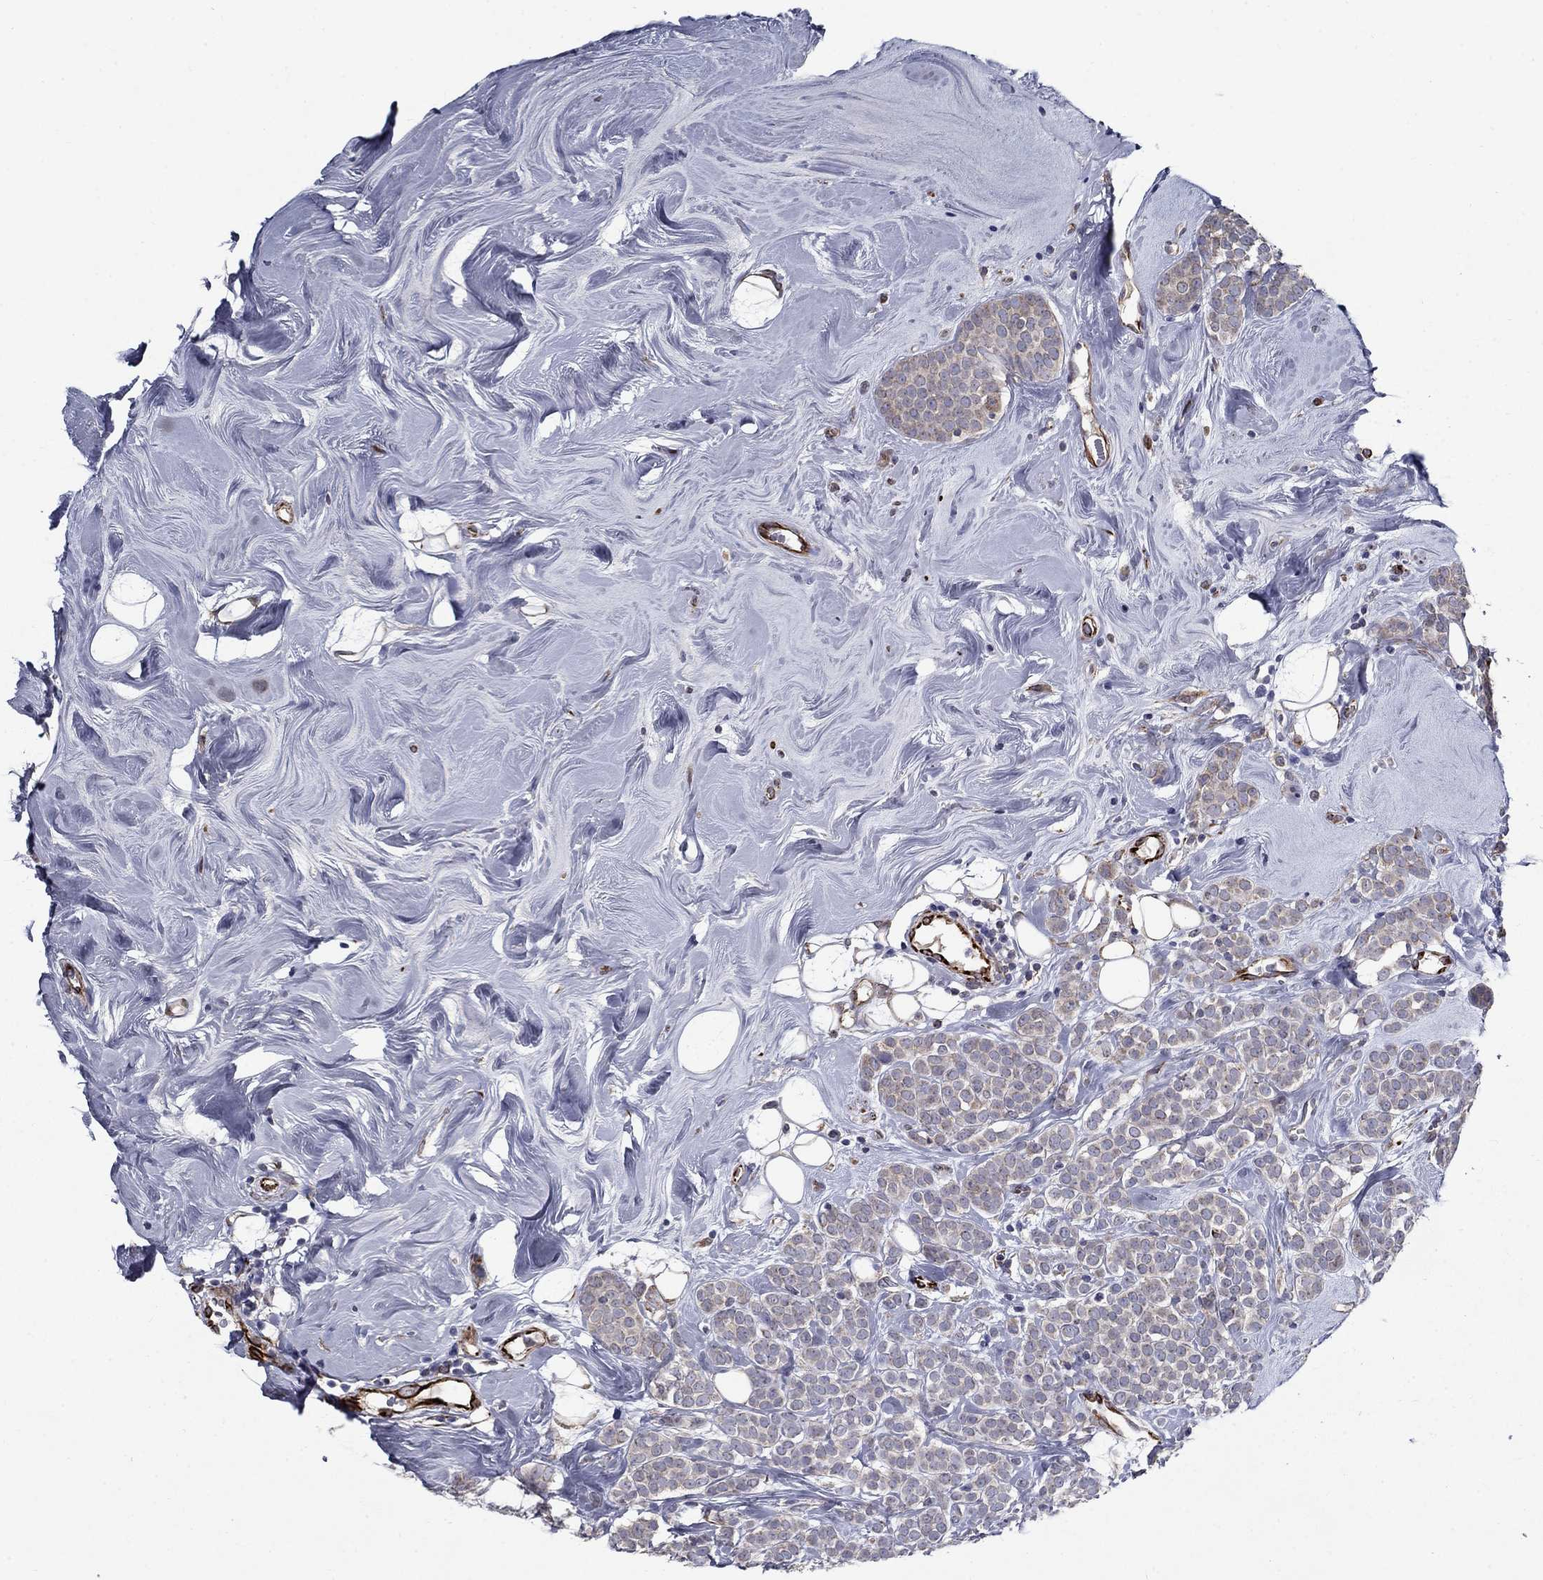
{"staining": {"intensity": "weak", "quantity": "<25%", "location": "cytoplasmic/membranous"}, "tissue": "breast cancer", "cell_type": "Tumor cells", "image_type": "cancer", "snomed": [{"axis": "morphology", "description": "Lobular carcinoma"}, {"axis": "topography", "description": "Breast"}], "caption": "Image shows no significant protein positivity in tumor cells of breast cancer (lobular carcinoma). (Stains: DAB (3,3'-diaminobenzidine) immunohistochemistry (IHC) with hematoxylin counter stain, Microscopy: brightfield microscopy at high magnification).", "gene": "LACTB2", "patient": {"sex": "female", "age": 49}}